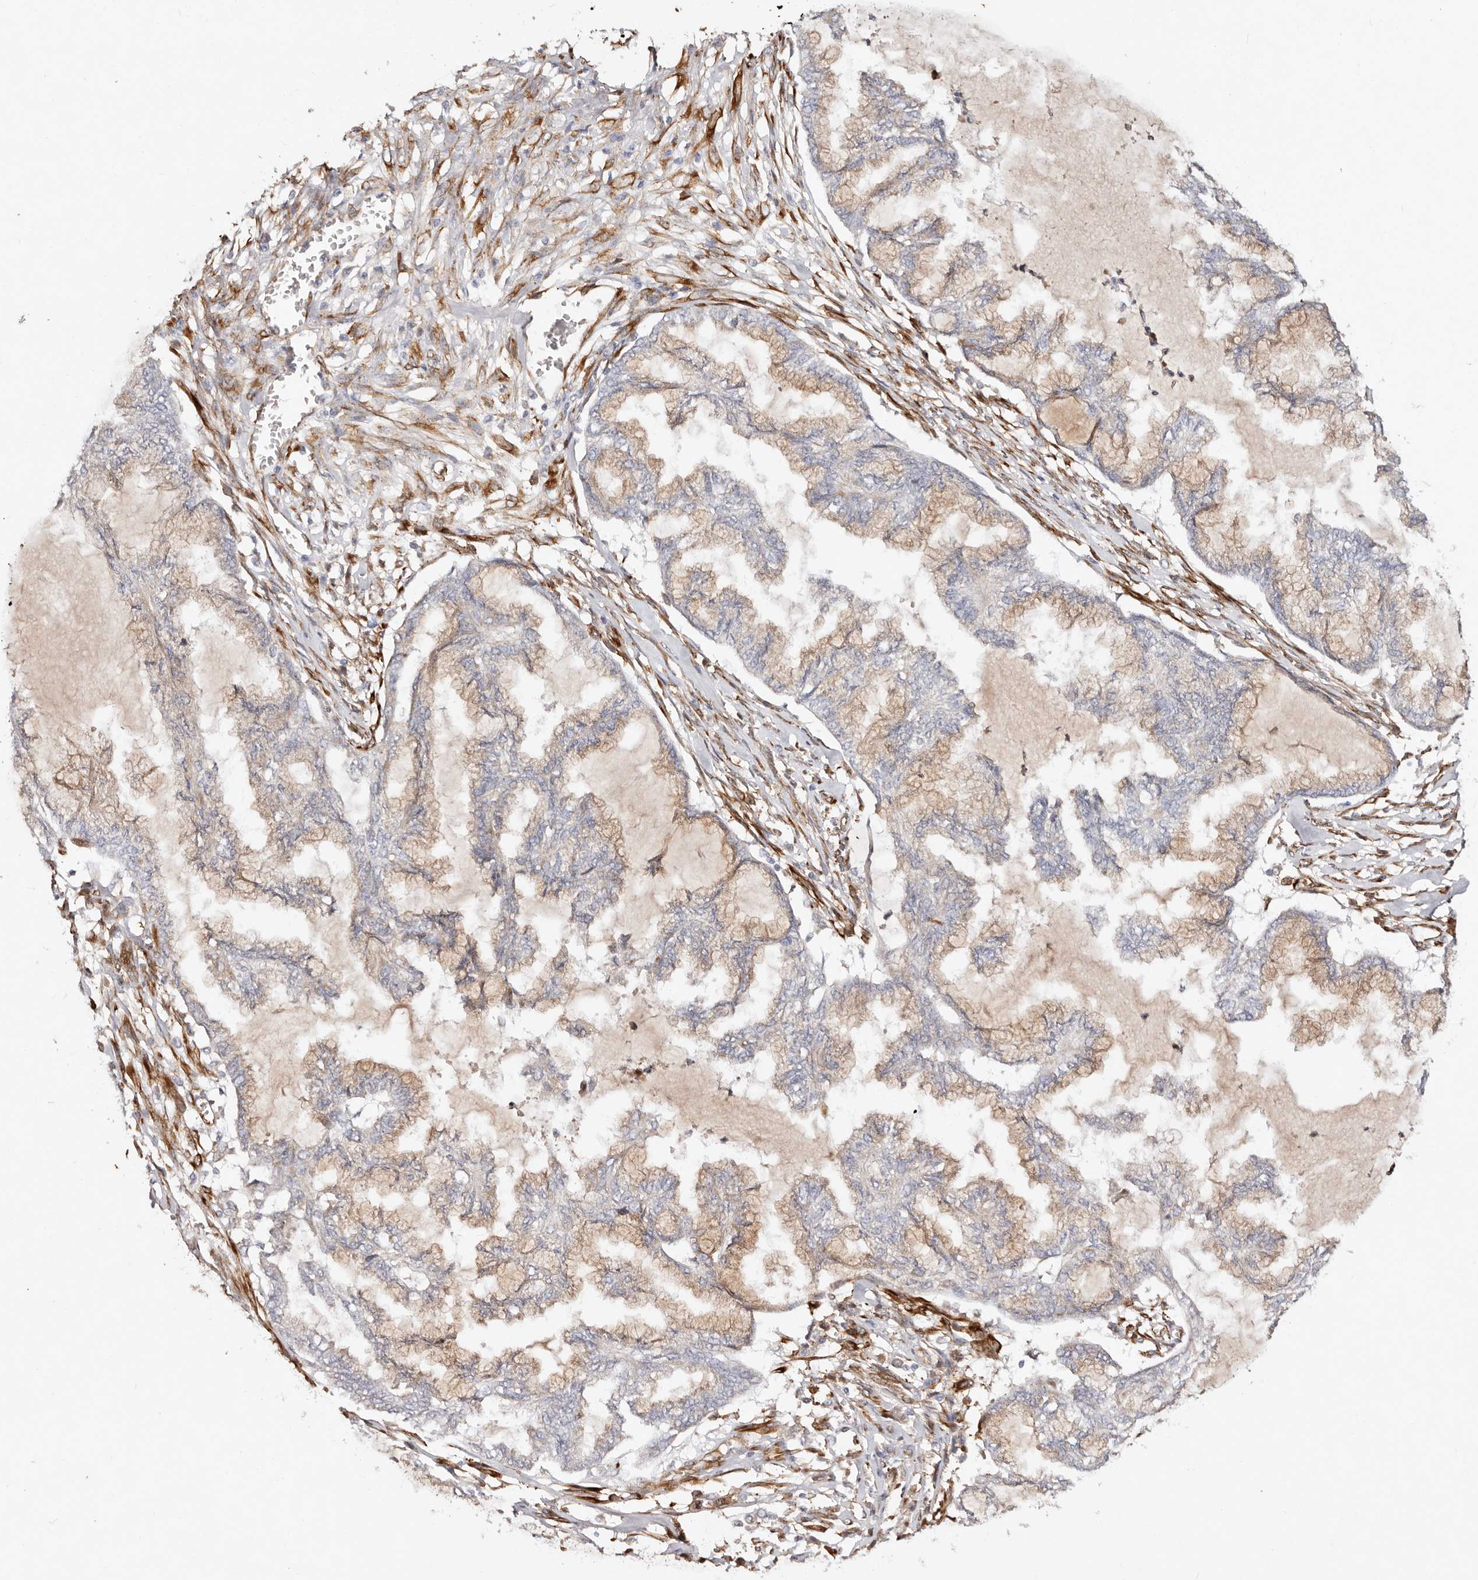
{"staining": {"intensity": "weak", "quantity": ">75%", "location": "cytoplasmic/membranous"}, "tissue": "endometrial cancer", "cell_type": "Tumor cells", "image_type": "cancer", "snomed": [{"axis": "morphology", "description": "Adenocarcinoma, NOS"}, {"axis": "topography", "description": "Endometrium"}], "caption": "IHC (DAB) staining of human endometrial cancer exhibits weak cytoplasmic/membranous protein staining in approximately >75% of tumor cells.", "gene": "SERPINH1", "patient": {"sex": "female", "age": 86}}